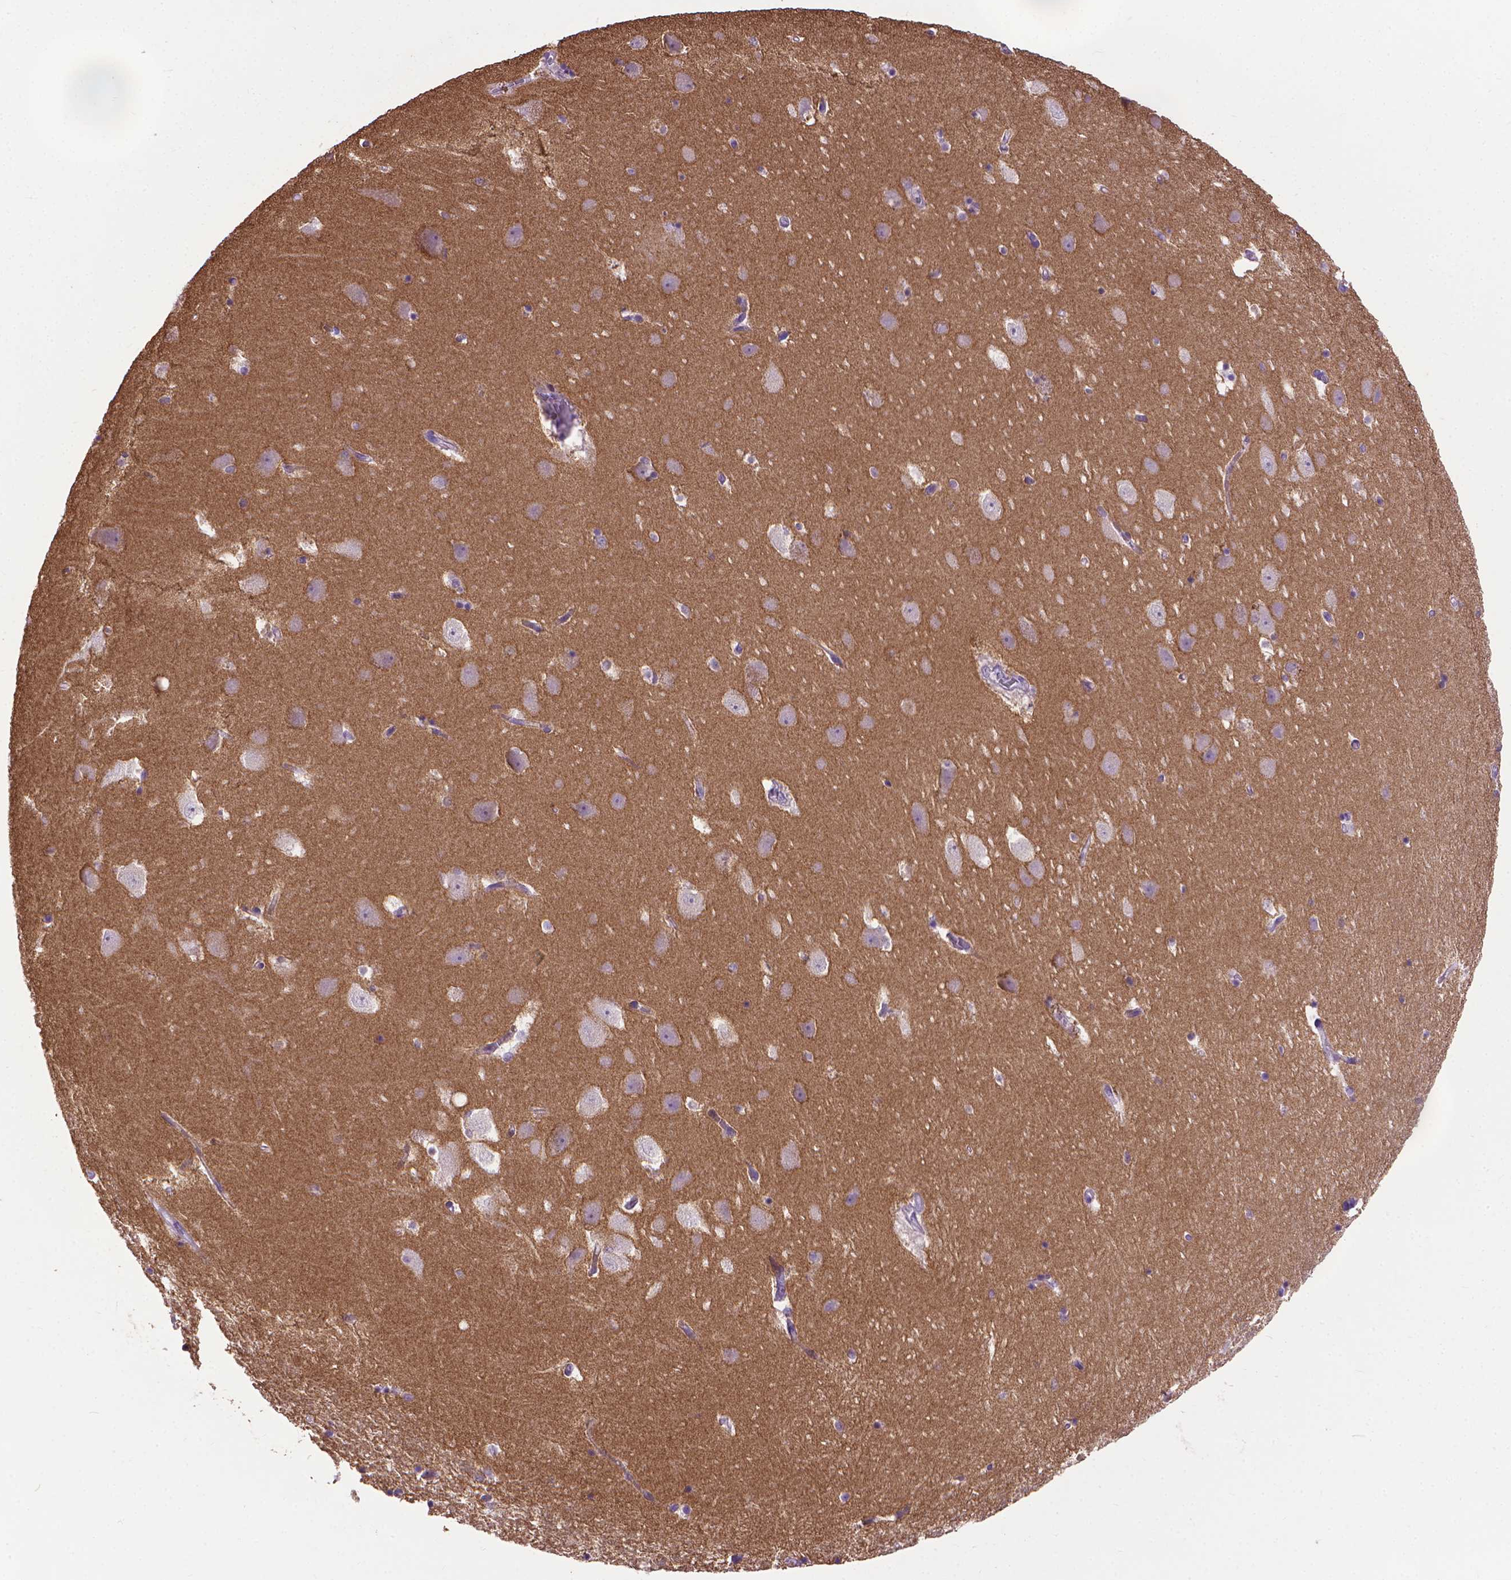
{"staining": {"intensity": "negative", "quantity": "none", "location": "none"}, "tissue": "hippocampus", "cell_type": "Glial cells", "image_type": "normal", "snomed": [{"axis": "morphology", "description": "Normal tissue, NOS"}, {"axis": "topography", "description": "Hippocampus"}], "caption": "High magnification brightfield microscopy of normal hippocampus stained with DAB (3,3'-diaminobenzidine) (brown) and counterstained with hematoxylin (blue): glial cells show no significant positivity. (DAB immunohistochemistry, high magnification).", "gene": "SYN1", "patient": {"sex": "male", "age": 58}}